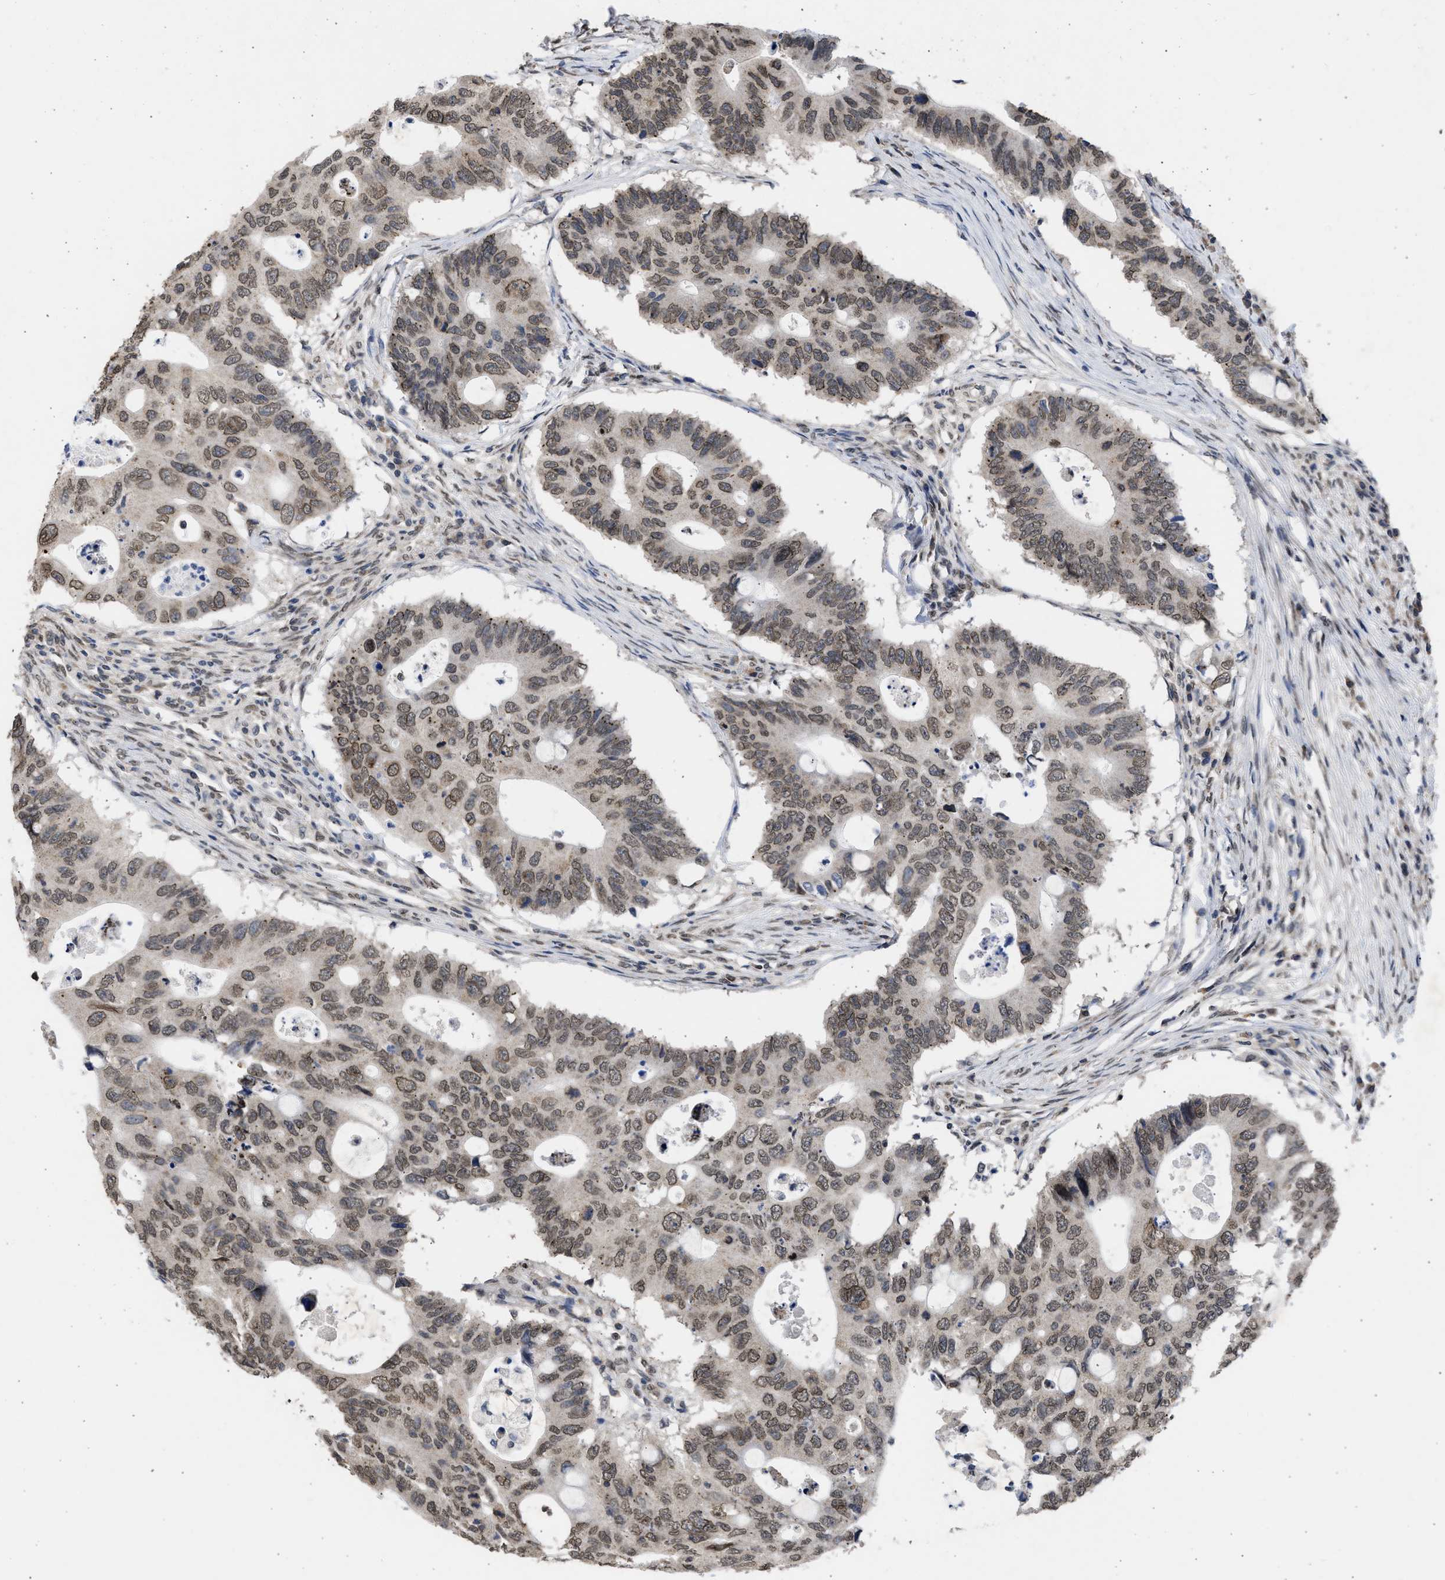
{"staining": {"intensity": "weak", "quantity": "25%-75%", "location": "cytoplasmic/membranous,nuclear"}, "tissue": "colorectal cancer", "cell_type": "Tumor cells", "image_type": "cancer", "snomed": [{"axis": "morphology", "description": "Adenocarcinoma, NOS"}, {"axis": "topography", "description": "Colon"}], "caption": "An image of human colorectal cancer (adenocarcinoma) stained for a protein displays weak cytoplasmic/membranous and nuclear brown staining in tumor cells.", "gene": "NUP35", "patient": {"sex": "male", "age": 71}}